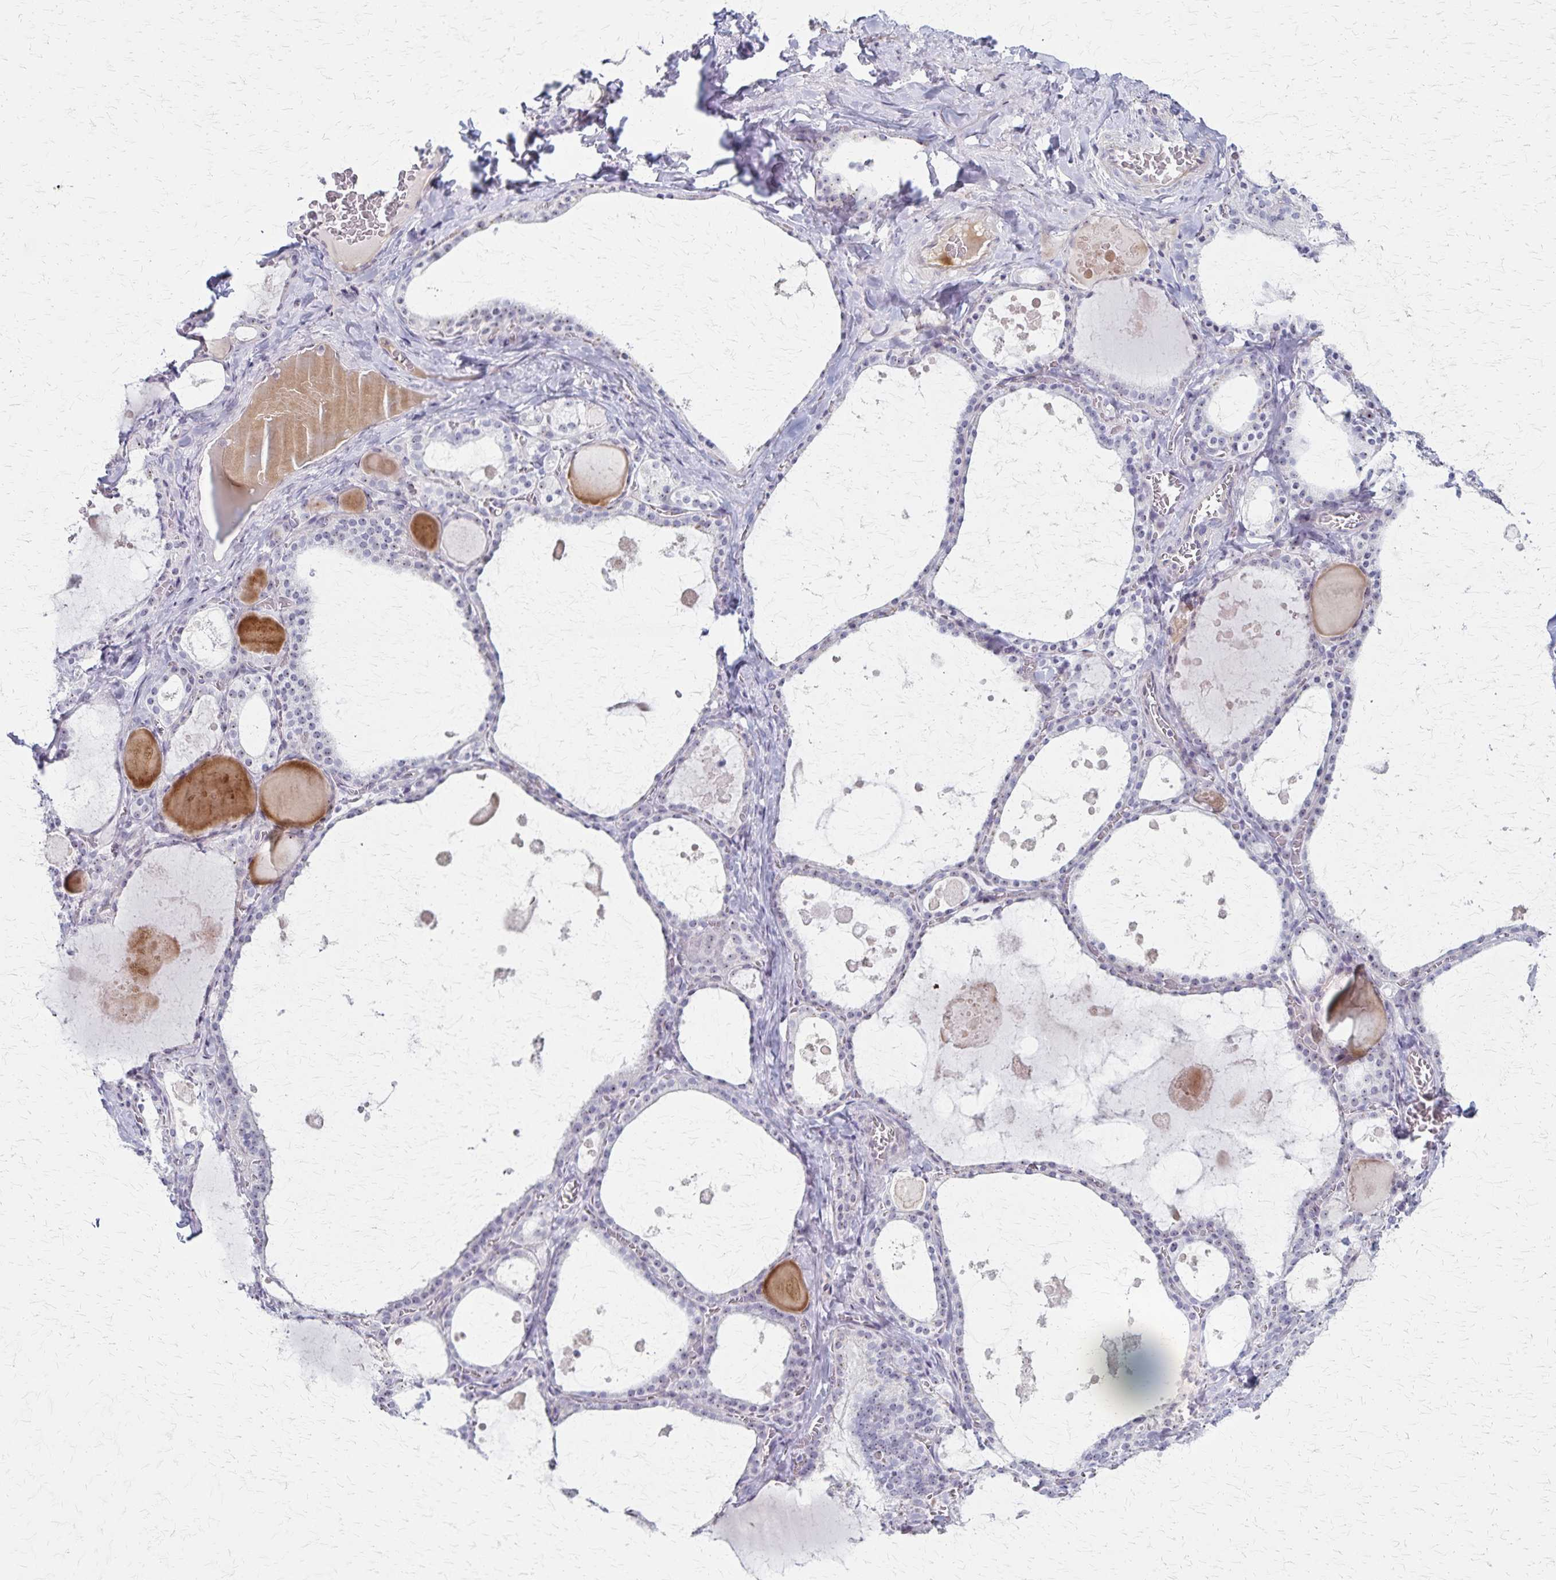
{"staining": {"intensity": "weak", "quantity": "<25%", "location": "nuclear"}, "tissue": "thyroid gland", "cell_type": "Glandular cells", "image_type": "normal", "snomed": [{"axis": "morphology", "description": "Normal tissue, NOS"}, {"axis": "topography", "description": "Thyroid gland"}], "caption": "Immunohistochemistry (IHC) image of benign thyroid gland: human thyroid gland stained with DAB (3,3'-diaminobenzidine) demonstrates no significant protein positivity in glandular cells. (DAB (3,3'-diaminobenzidine) IHC, high magnification).", "gene": "DLK2", "patient": {"sex": "male", "age": 56}}